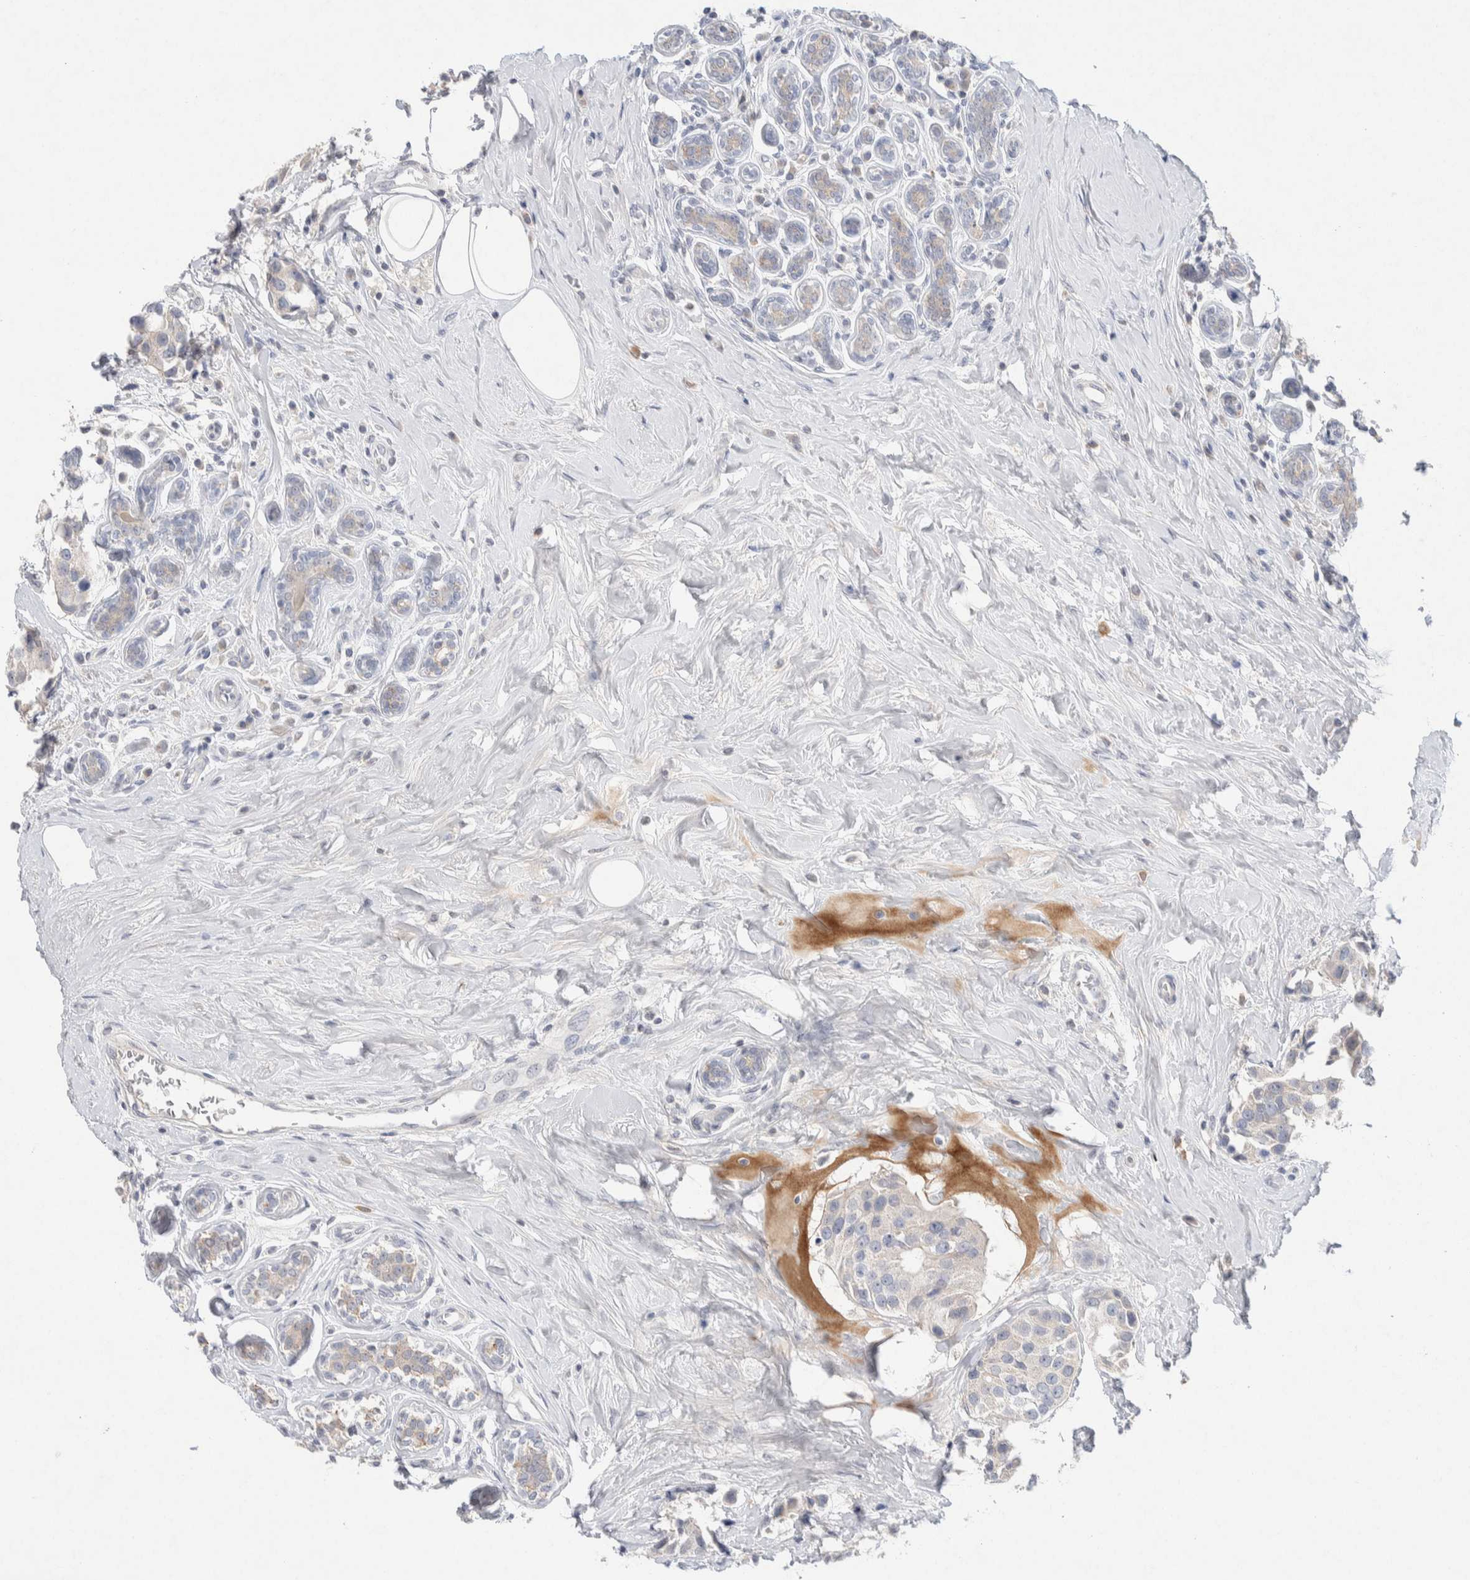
{"staining": {"intensity": "weak", "quantity": "<25%", "location": "cytoplasmic/membranous"}, "tissue": "breast cancer", "cell_type": "Tumor cells", "image_type": "cancer", "snomed": [{"axis": "morphology", "description": "Normal tissue, NOS"}, {"axis": "morphology", "description": "Duct carcinoma"}, {"axis": "topography", "description": "Breast"}], "caption": "IHC image of neoplastic tissue: human breast infiltrating ductal carcinoma stained with DAB (3,3'-diaminobenzidine) displays no significant protein positivity in tumor cells.", "gene": "CMTM4", "patient": {"sex": "female", "age": 39}}